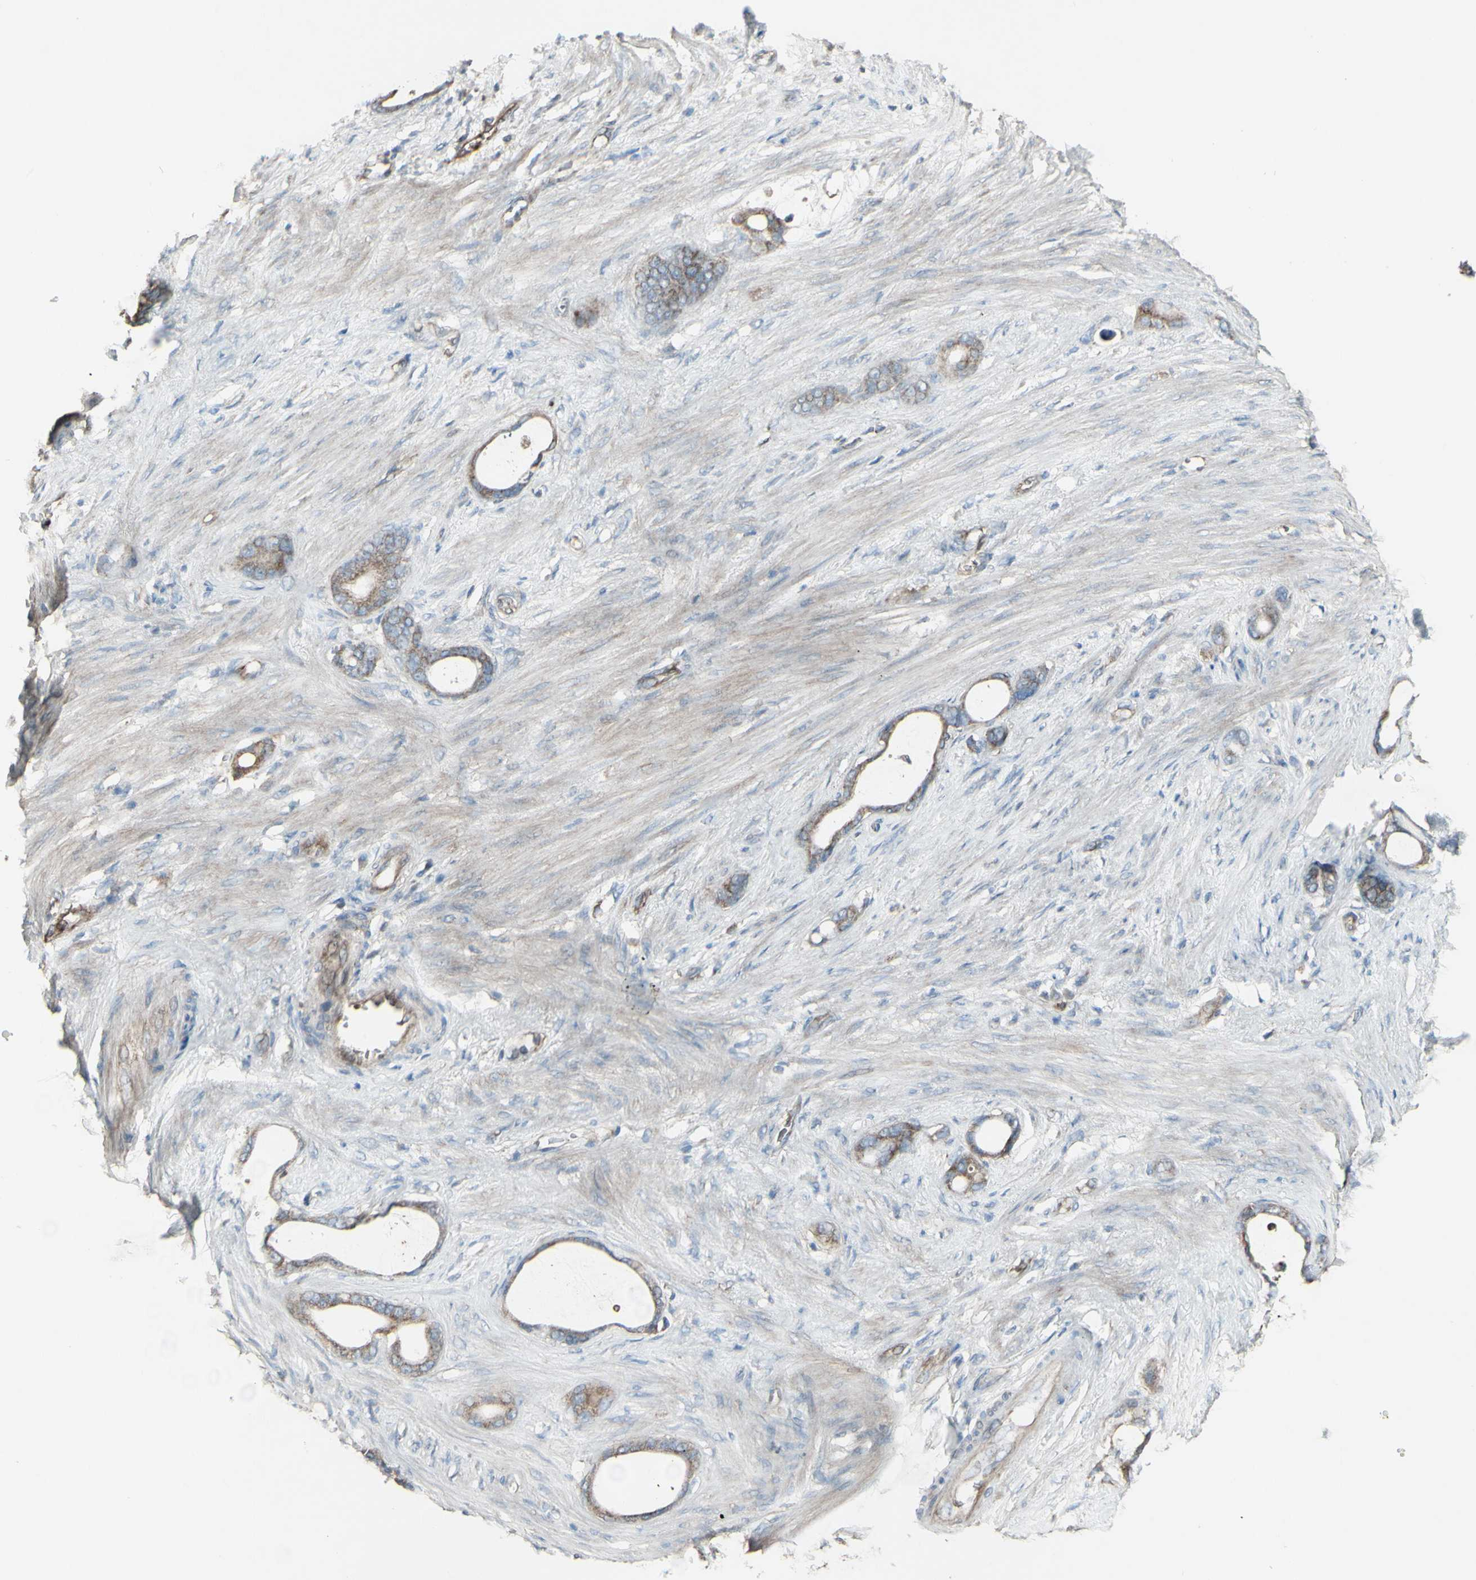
{"staining": {"intensity": "weak", "quantity": ">75%", "location": "cytoplasmic/membranous"}, "tissue": "stomach cancer", "cell_type": "Tumor cells", "image_type": "cancer", "snomed": [{"axis": "morphology", "description": "Adenocarcinoma, NOS"}, {"axis": "topography", "description": "Stomach"}], "caption": "Protein analysis of adenocarcinoma (stomach) tissue shows weak cytoplasmic/membranous expression in approximately >75% of tumor cells.", "gene": "SHC1", "patient": {"sex": "female", "age": 75}}